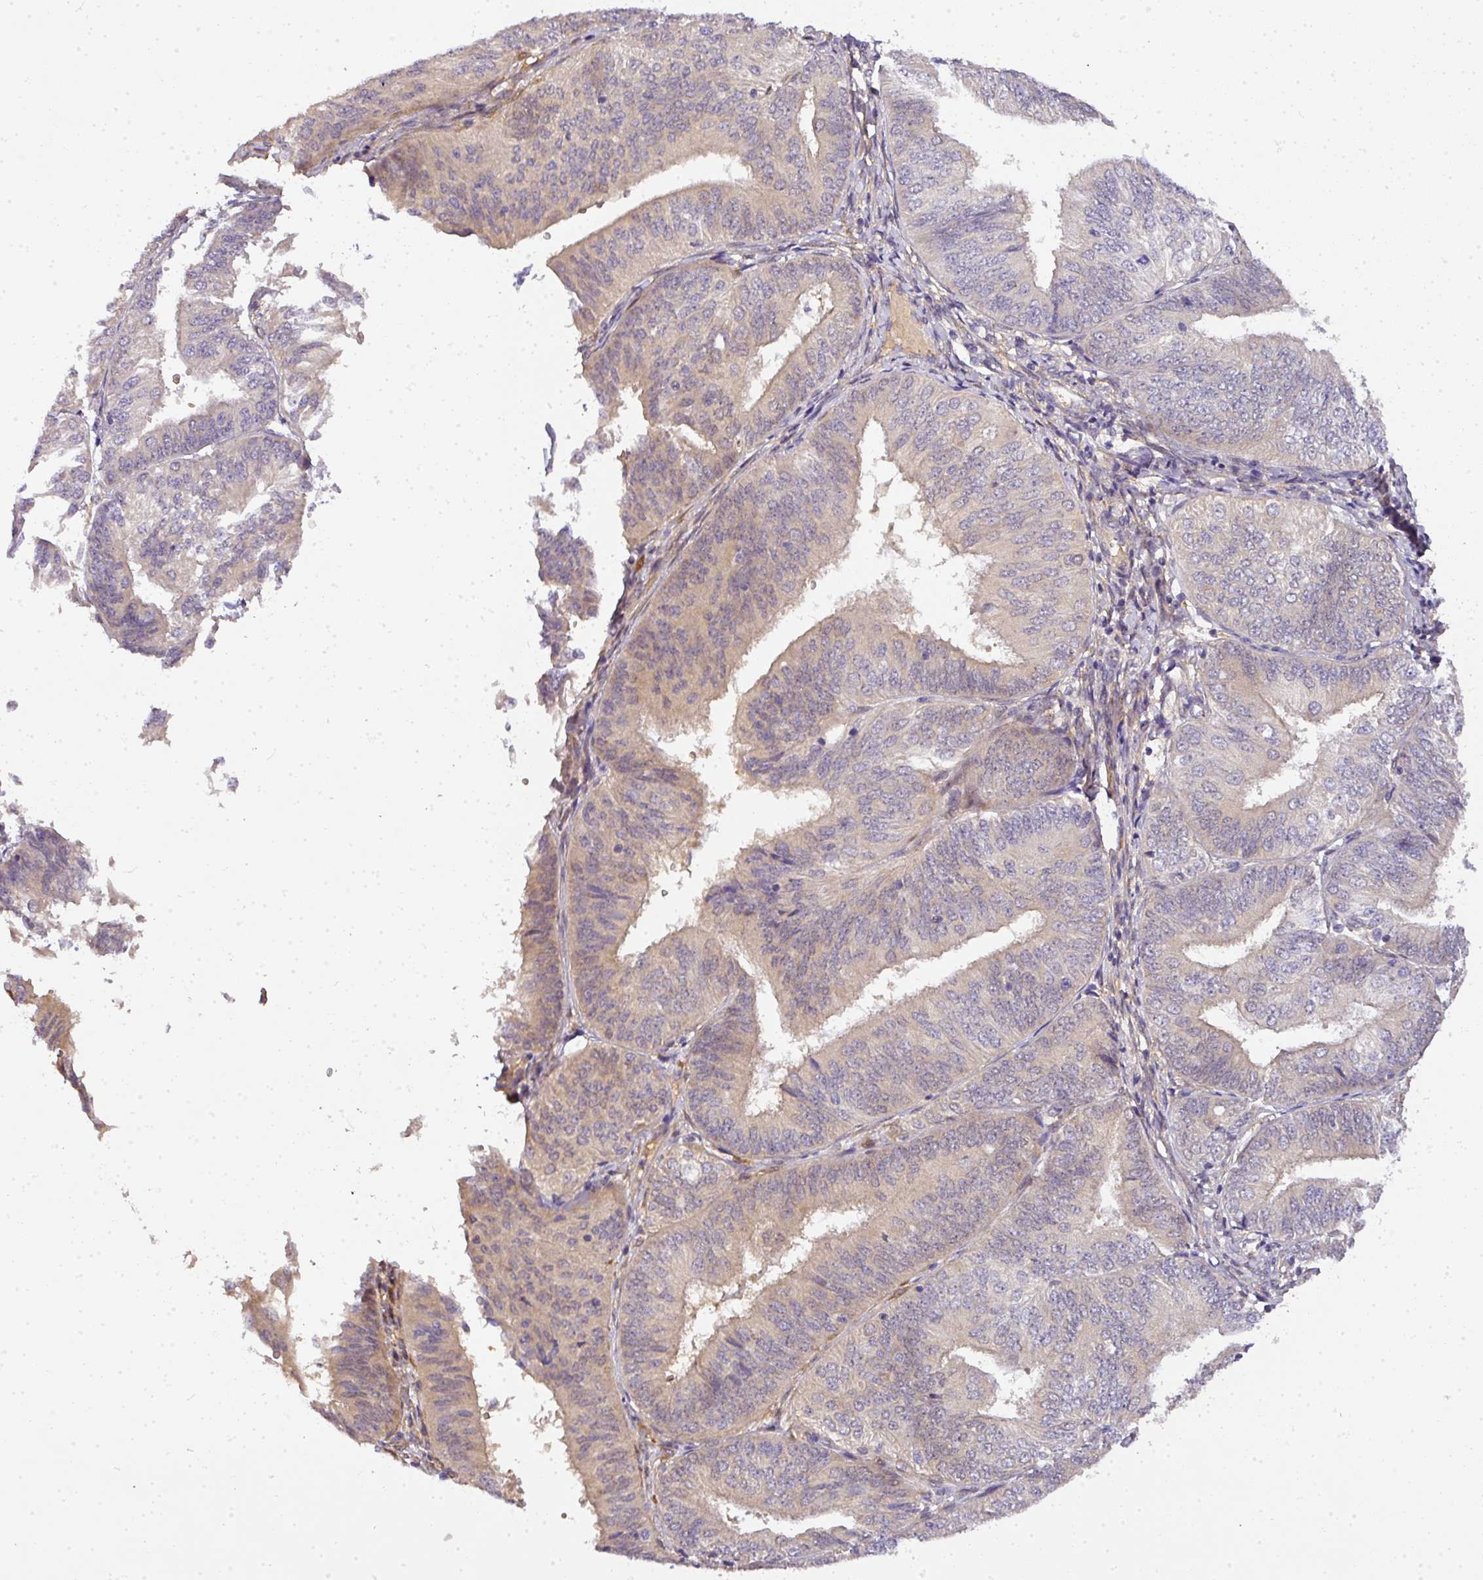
{"staining": {"intensity": "negative", "quantity": "none", "location": "none"}, "tissue": "endometrial cancer", "cell_type": "Tumor cells", "image_type": "cancer", "snomed": [{"axis": "morphology", "description": "Adenocarcinoma, NOS"}, {"axis": "topography", "description": "Endometrium"}], "caption": "High magnification brightfield microscopy of endometrial cancer (adenocarcinoma) stained with DAB (3,3'-diaminobenzidine) (brown) and counterstained with hematoxylin (blue): tumor cells show no significant positivity.", "gene": "ADH5", "patient": {"sex": "female", "age": 58}}